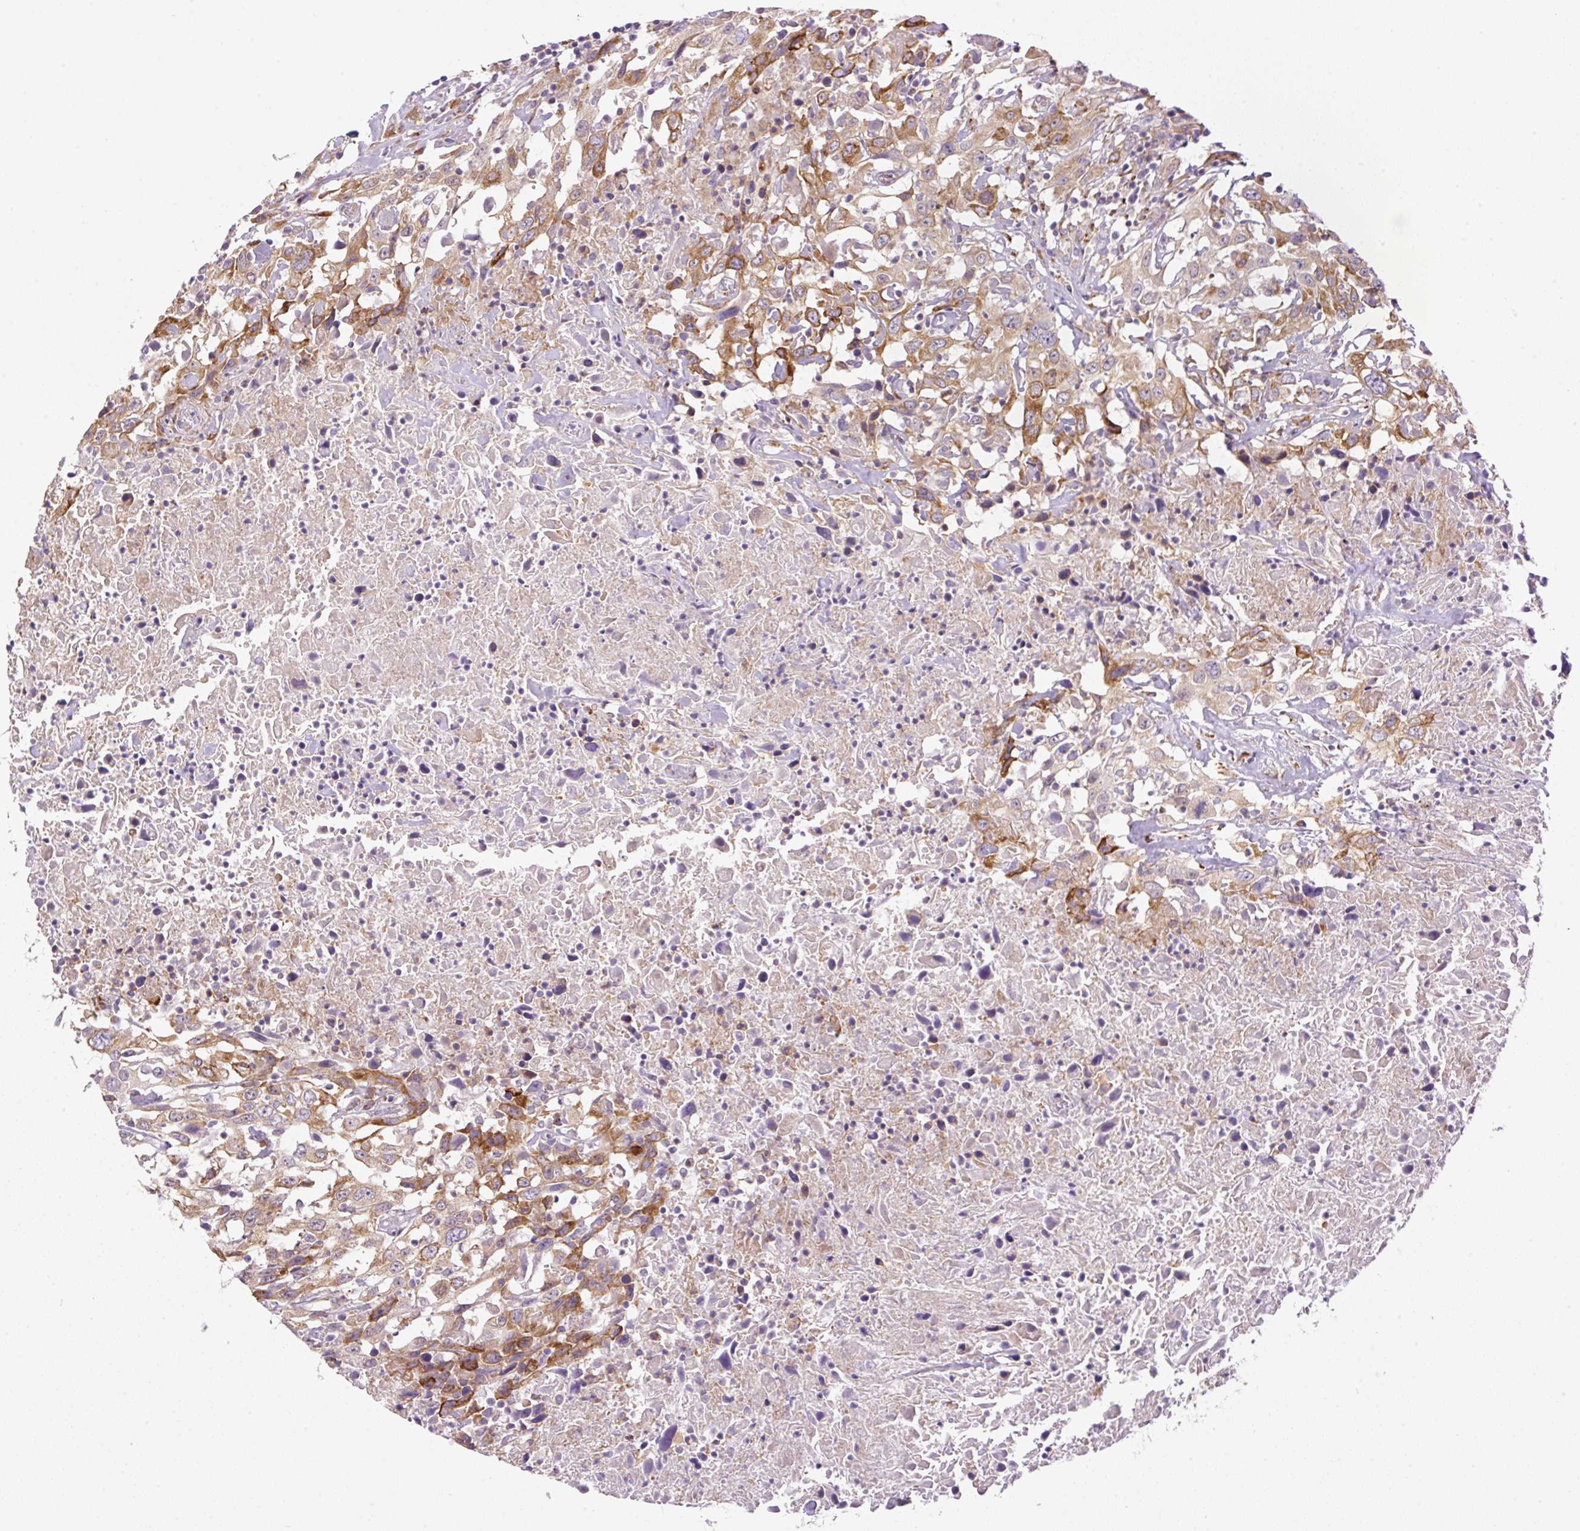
{"staining": {"intensity": "moderate", "quantity": ">75%", "location": "cytoplasmic/membranous"}, "tissue": "urothelial cancer", "cell_type": "Tumor cells", "image_type": "cancer", "snomed": [{"axis": "morphology", "description": "Urothelial carcinoma, High grade"}, {"axis": "topography", "description": "Urinary bladder"}], "caption": "IHC staining of urothelial carcinoma (high-grade), which displays medium levels of moderate cytoplasmic/membranous expression in approximately >75% of tumor cells indicating moderate cytoplasmic/membranous protein positivity. The staining was performed using DAB (brown) for protein detection and nuclei were counterstained in hematoxylin (blue).", "gene": "POFUT1", "patient": {"sex": "male", "age": 61}}